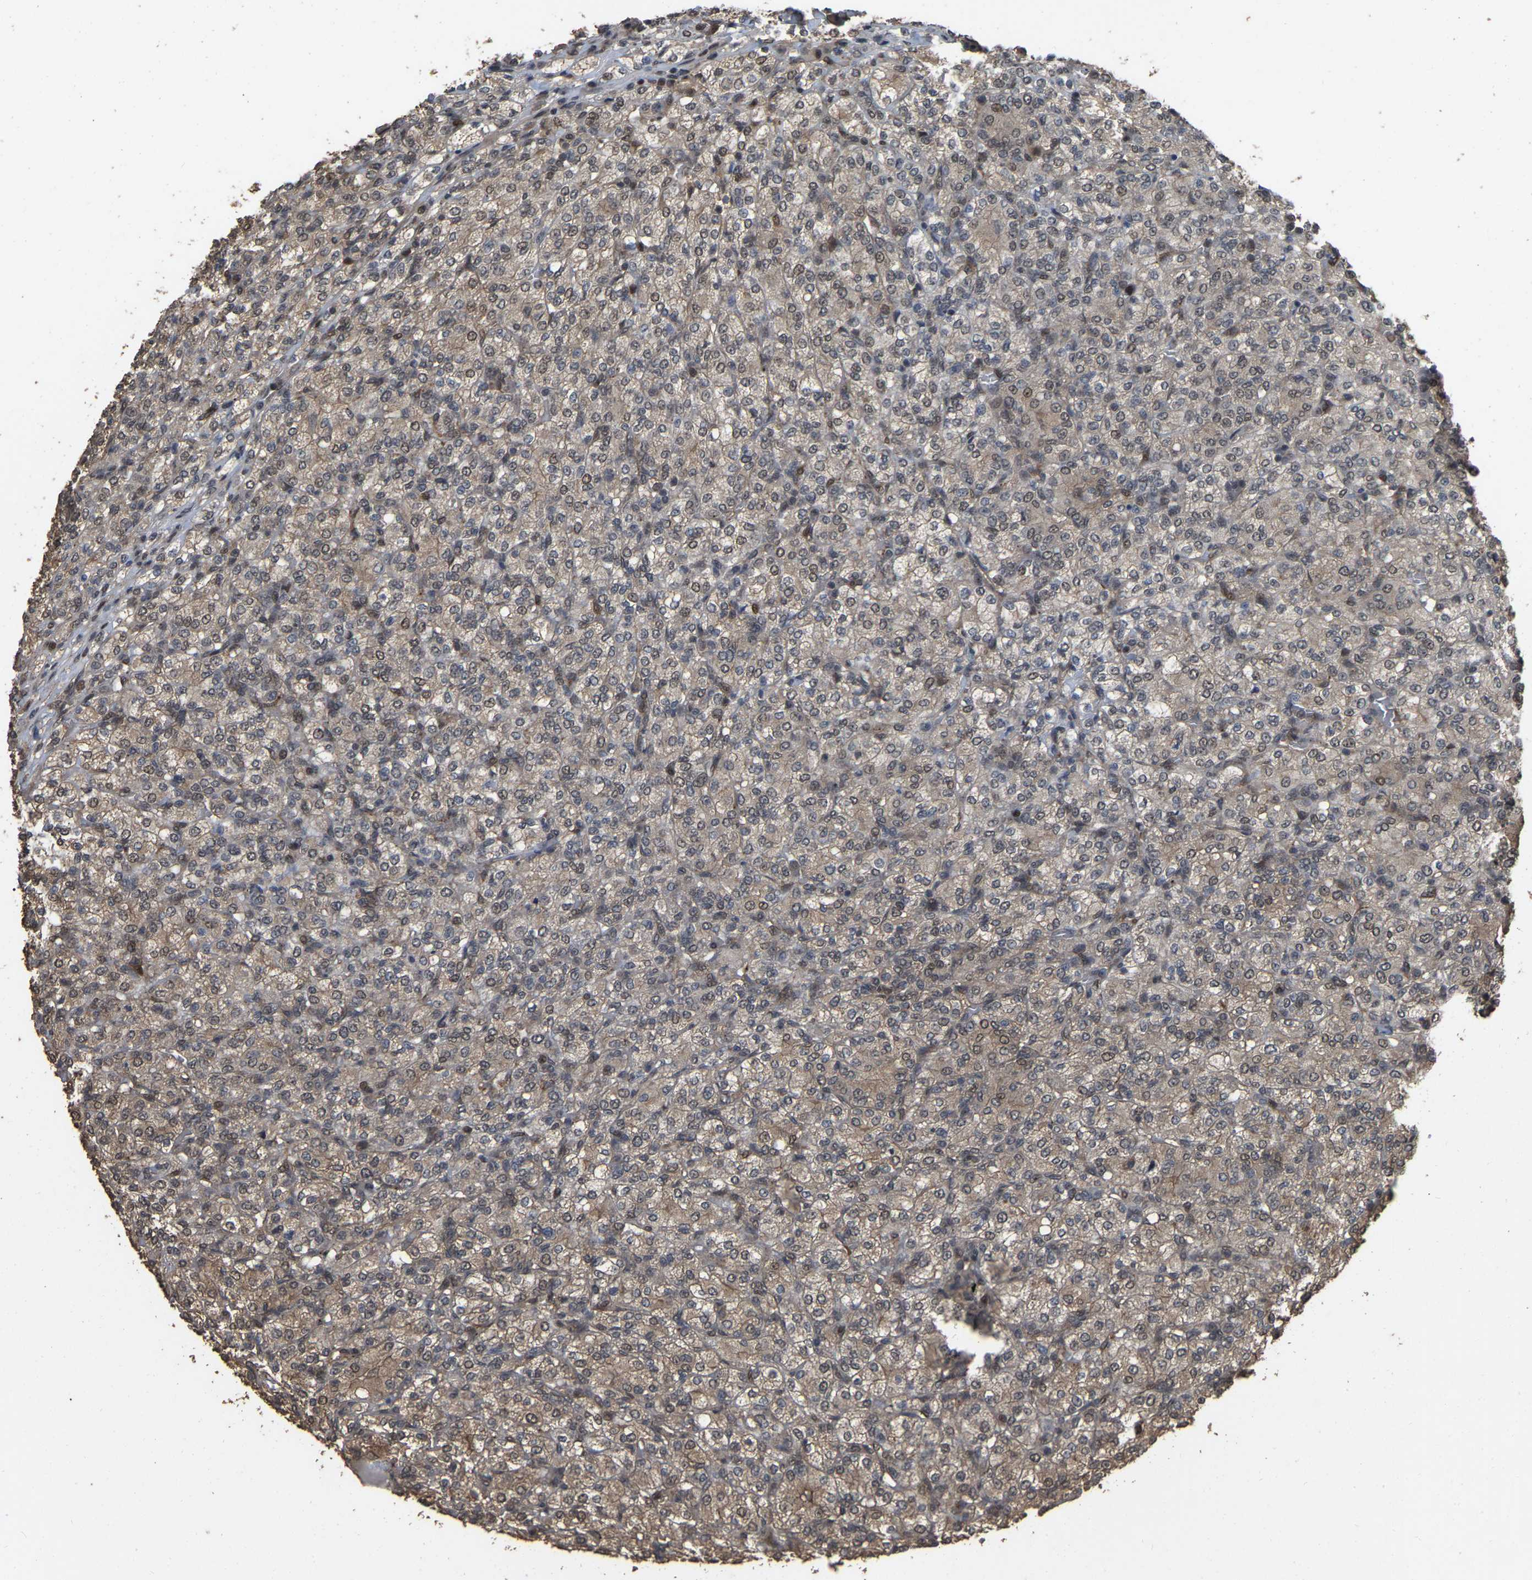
{"staining": {"intensity": "weak", "quantity": "25%-75%", "location": "cytoplasmic/membranous,nuclear"}, "tissue": "renal cancer", "cell_type": "Tumor cells", "image_type": "cancer", "snomed": [{"axis": "morphology", "description": "Adenocarcinoma, NOS"}, {"axis": "topography", "description": "Kidney"}], "caption": "The micrograph shows a brown stain indicating the presence of a protein in the cytoplasmic/membranous and nuclear of tumor cells in renal adenocarcinoma.", "gene": "ARHGAP23", "patient": {"sex": "male", "age": 77}}